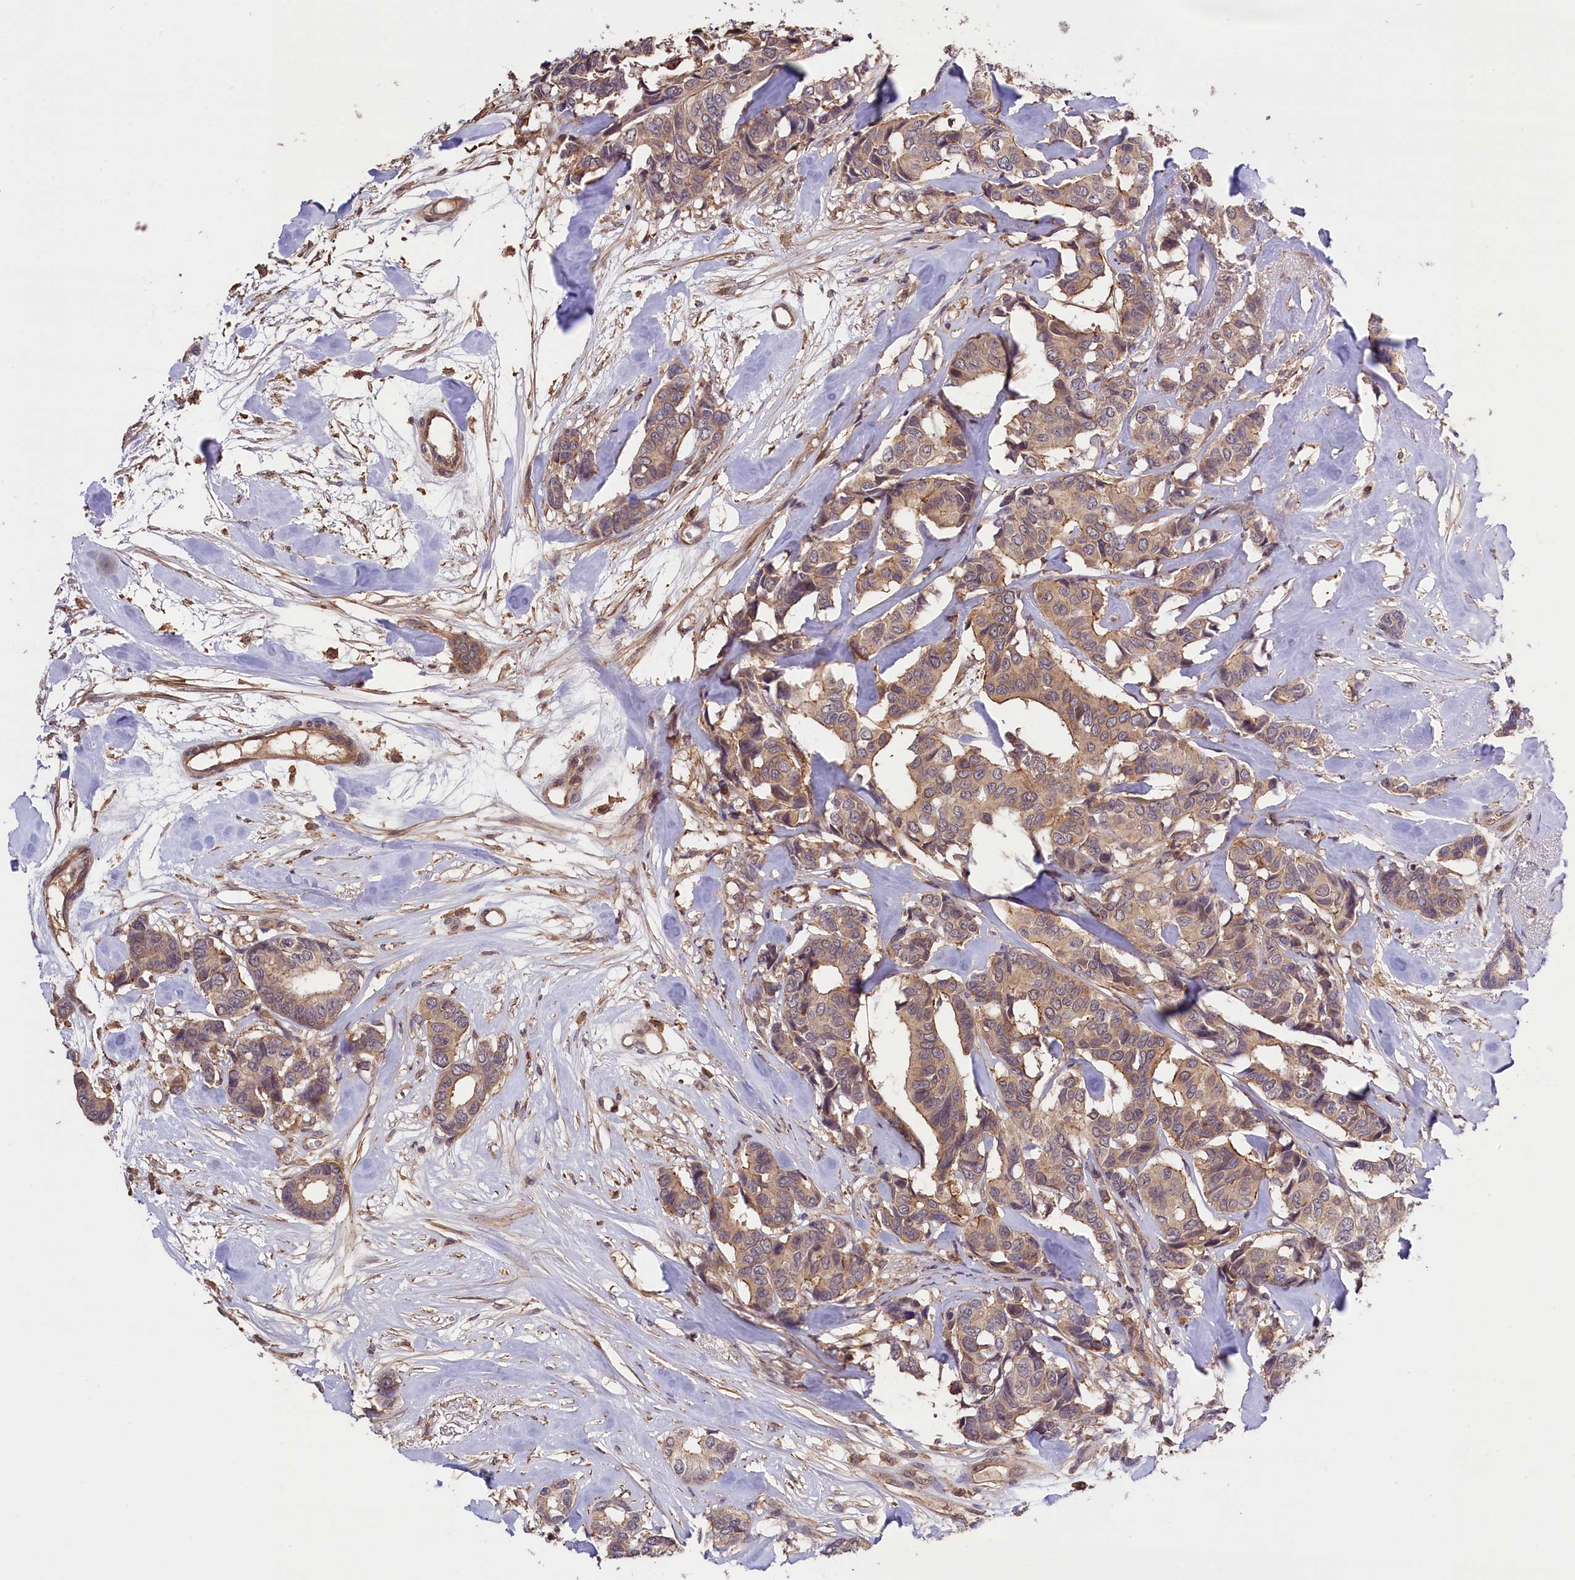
{"staining": {"intensity": "weak", "quantity": ">75%", "location": "cytoplasmic/membranous"}, "tissue": "breast cancer", "cell_type": "Tumor cells", "image_type": "cancer", "snomed": [{"axis": "morphology", "description": "Duct carcinoma"}, {"axis": "topography", "description": "Breast"}], "caption": "Immunohistochemistry (IHC) (DAB) staining of human breast intraductal carcinoma reveals weak cytoplasmic/membranous protein staining in approximately >75% of tumor cells.", "gene": "SKIDA1", "patient": {"sex": "female", "age": 87}}